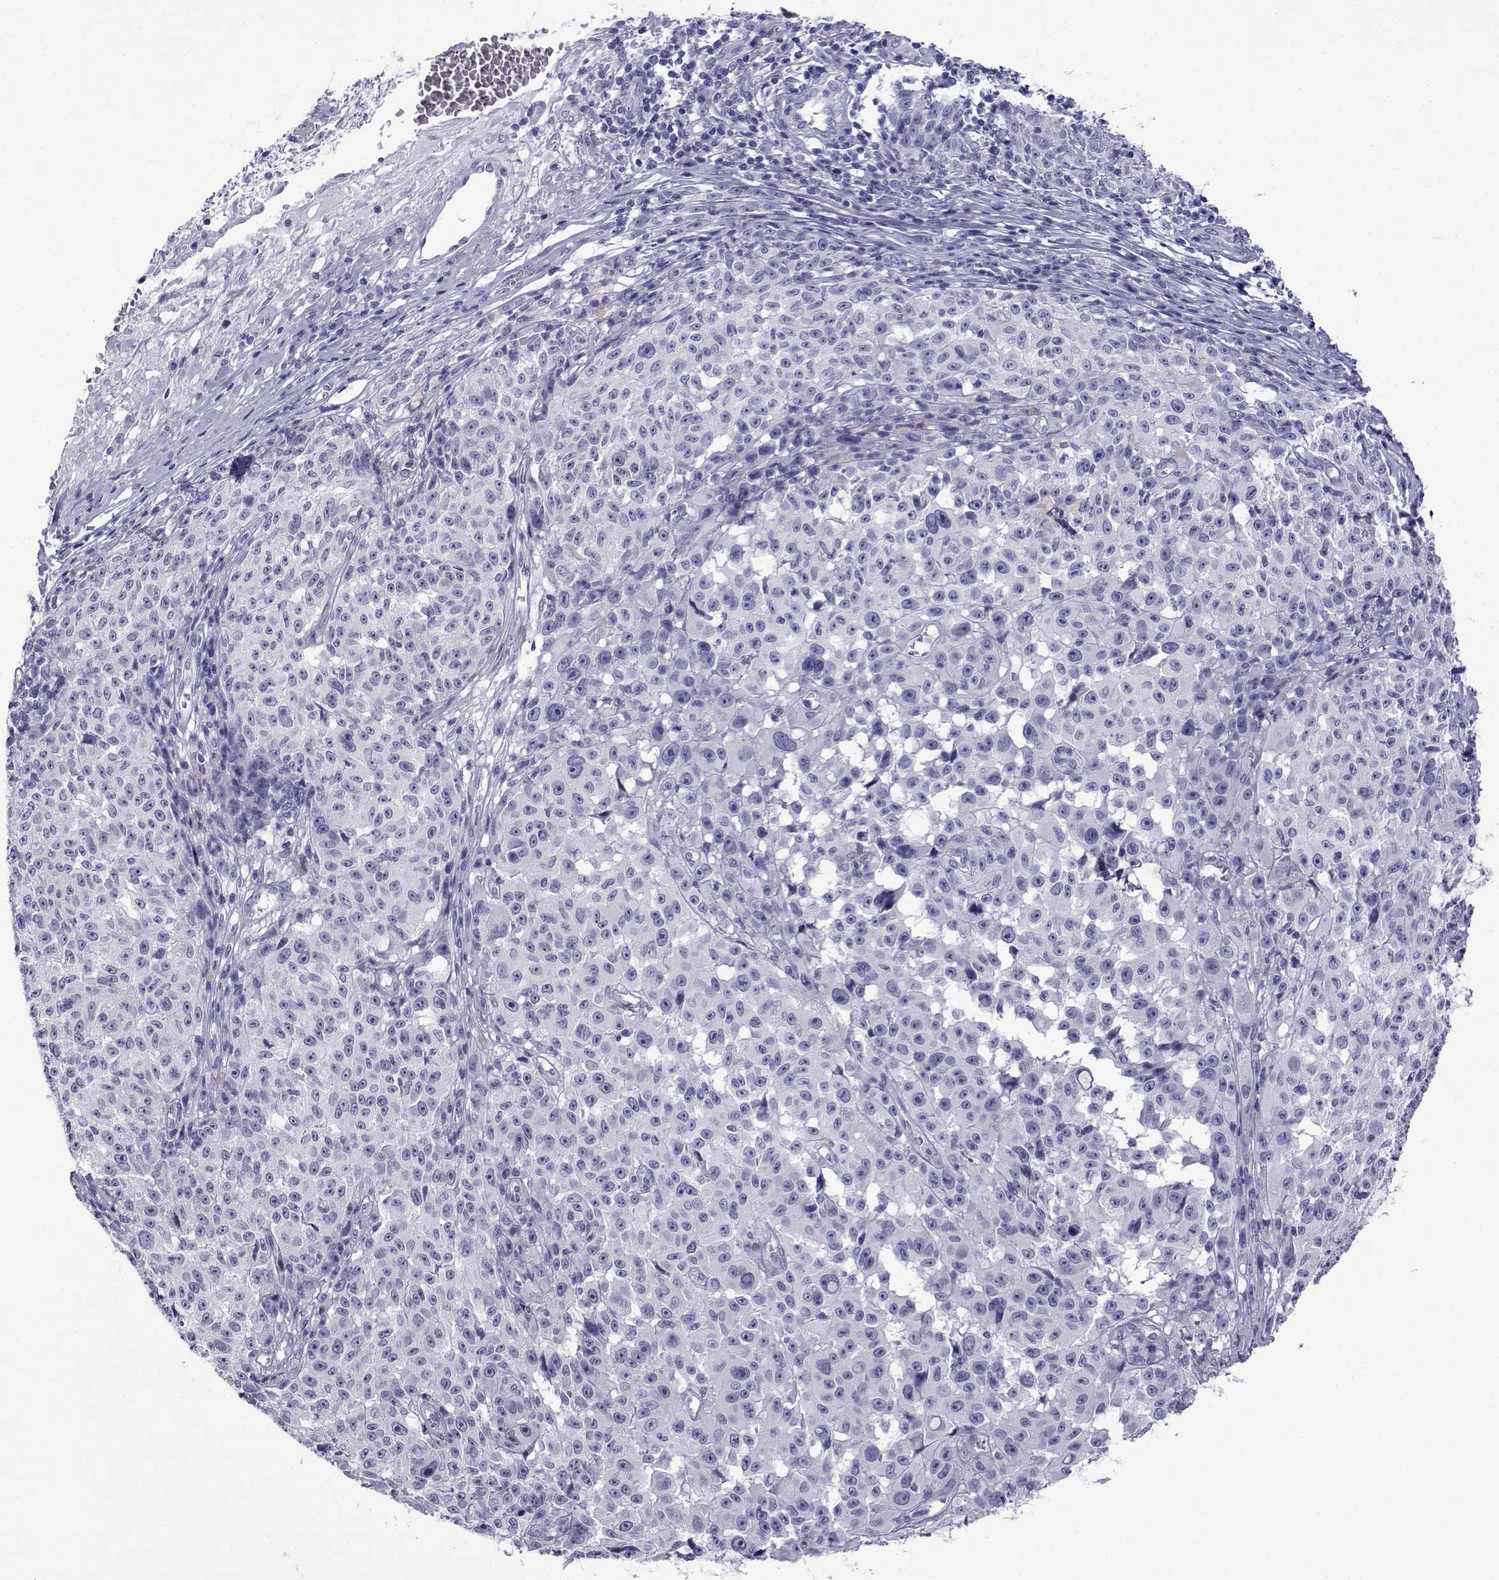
{"staining": {"intensity": "negative", "quantity": "none", "location": "none"}, "tissue": "melanoma", "cell_type": "Tumor cells", "image_type": "cancer", "snomed": [{"axis": "morphology", "description": "Malignant melanoma, NOS"}, {"axis": "topography", "description": "Skin"}], "caption": "High power microscopy image of an immunohistochemistry (IHC) micrograph of melanoma, revealing no significant expression in tumor cells. (DAB (3,3'-diaminobenzidine) immunohistochemistry, high magnification).", "gene": "ACTL7A", "patient": {"sex": "female", "age": 82}}